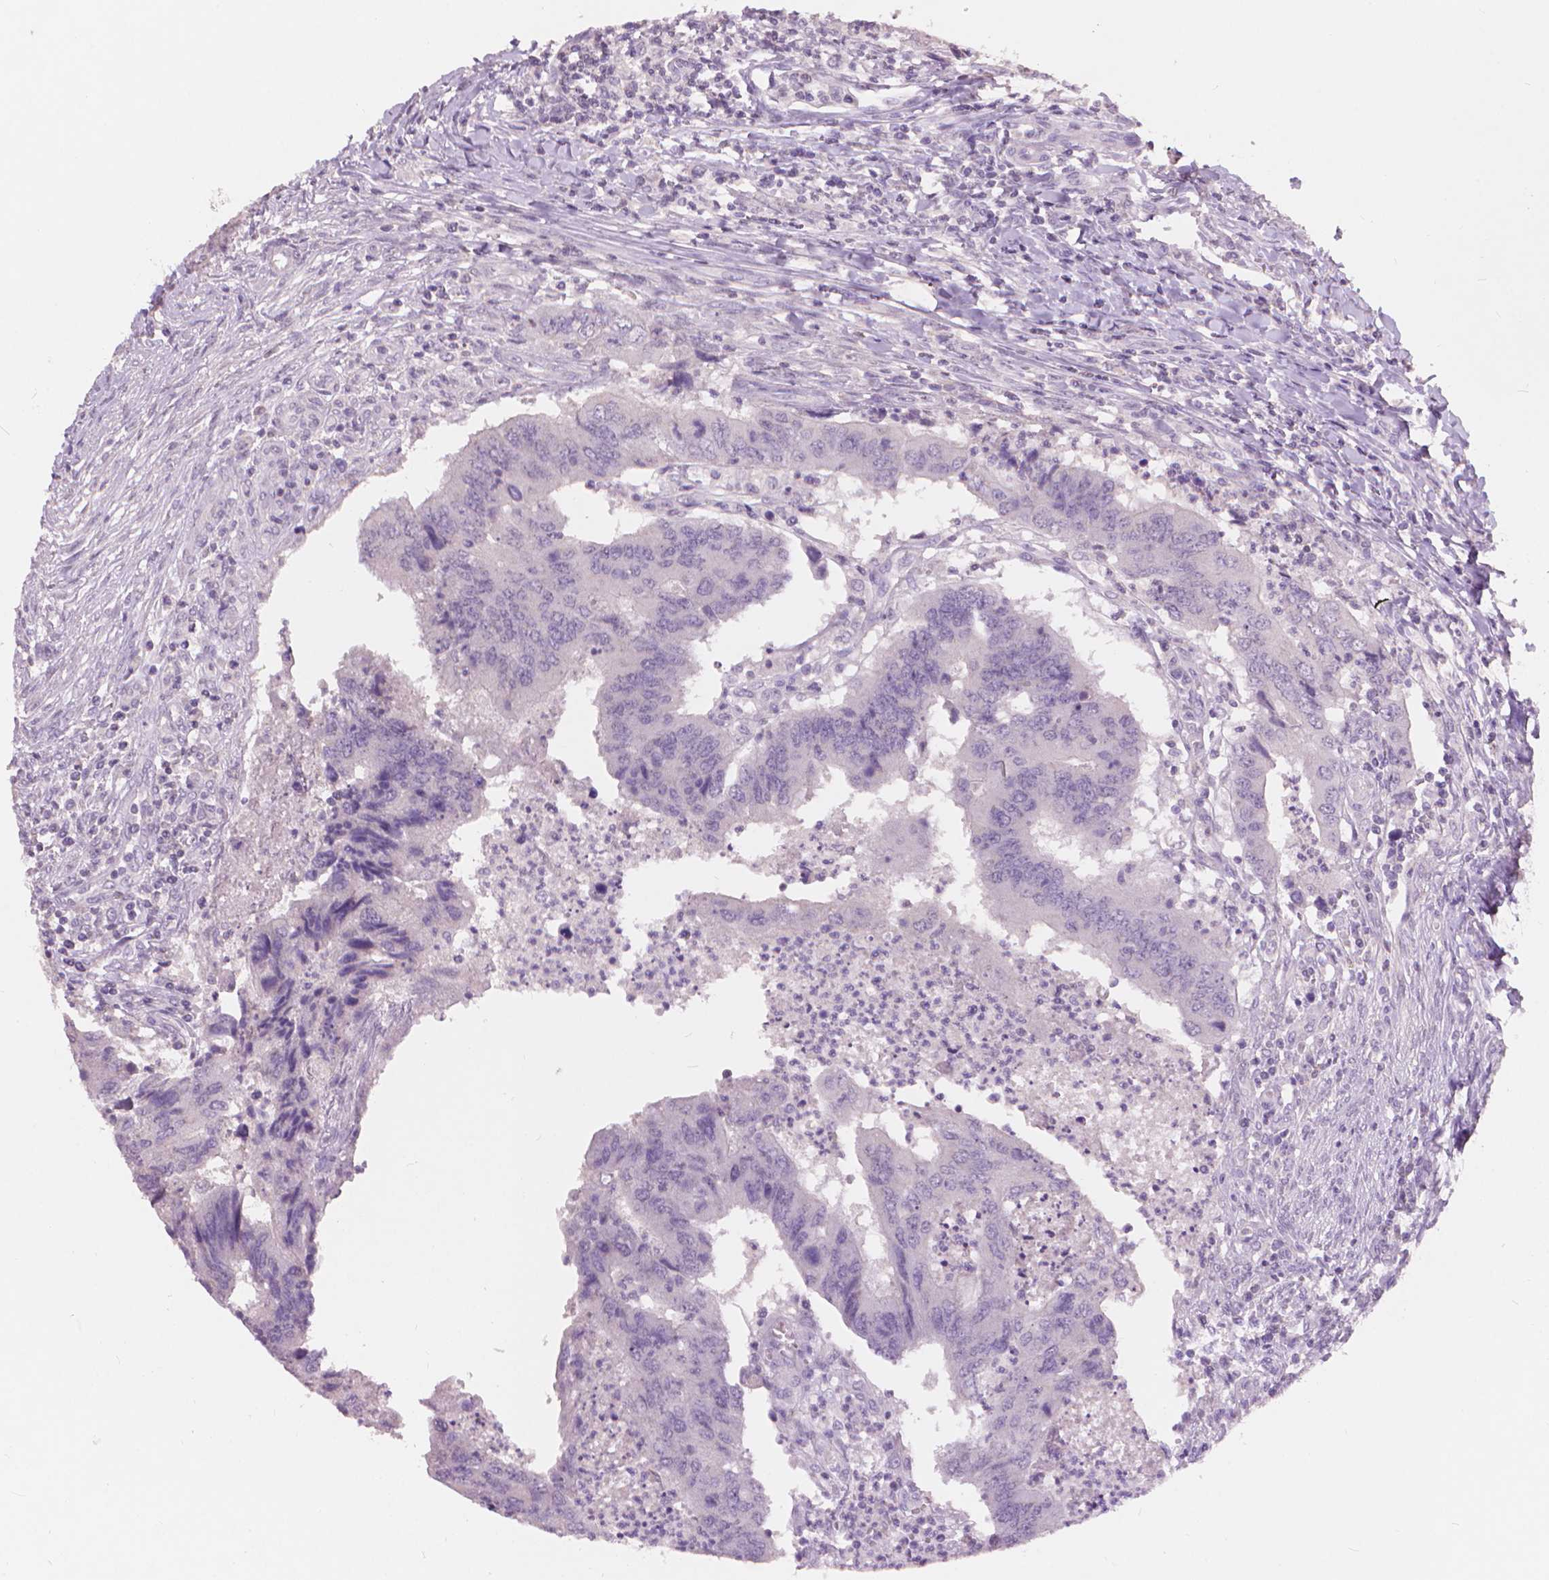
{"staining": {"intensity": "negative", "quantity": "none", "location": "none"}, "tissue": "colorectal cancer", "cell_type": "Tumor cells", "image_type": "cancer", "snomed": [{"axis": "morphology", "description": "Adenocarcinoma, NOS"}, {"axis": "topography", "description": "Colon"}], "caption": "An immunohistochemistry histopathology image of colorectal adenocarcinoma is shown. There is no staining in tumor cells of colorectal adenocarcinoma.", "gene": "ENO2", "patient": {"sex": "female", "age": 67}}